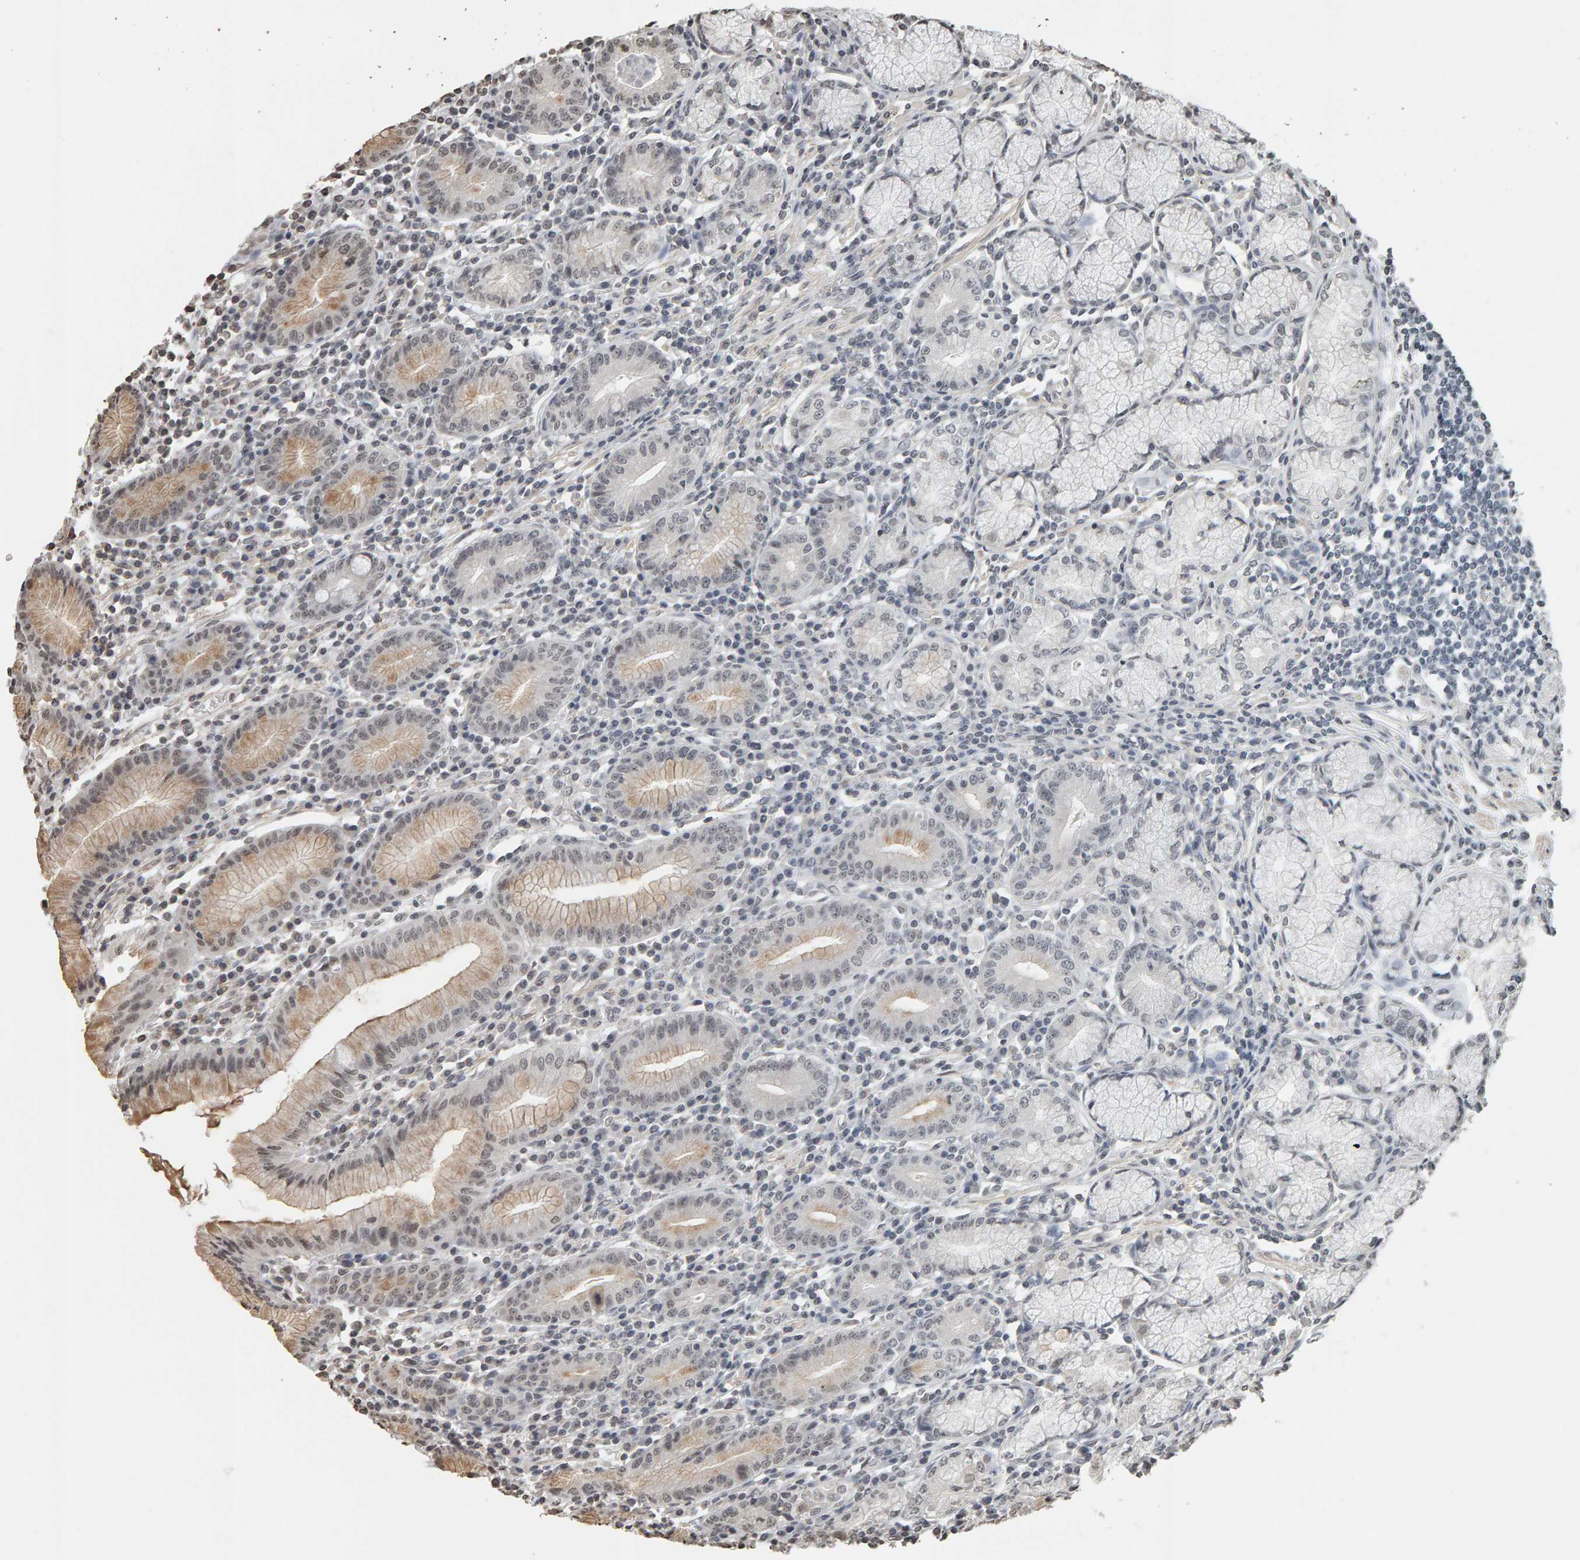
{"staining": {"intensity": "weak", "quantity": "25%-75%", "location": "cytoplasmic/membranous,nuclear"}, "tissue": "stomach", "cell_type": "Glandular cells", "image_type": "normal", "snomed": [{"axis": "morphology", "description": "Normal tissue, NOS"}, {"axis": "topography", "description": "Stomach"}], "caption": "Protein expression analysis of unremarkable human stomach reveals weak cytoplasmic/membranous,nuclear staining in about 25%-75% of glandular cells. (Brightfield microscopy of DAB IHC at high magnification).", "gene": "AFF4", "patient": {"sex": "male", "age": 55}}